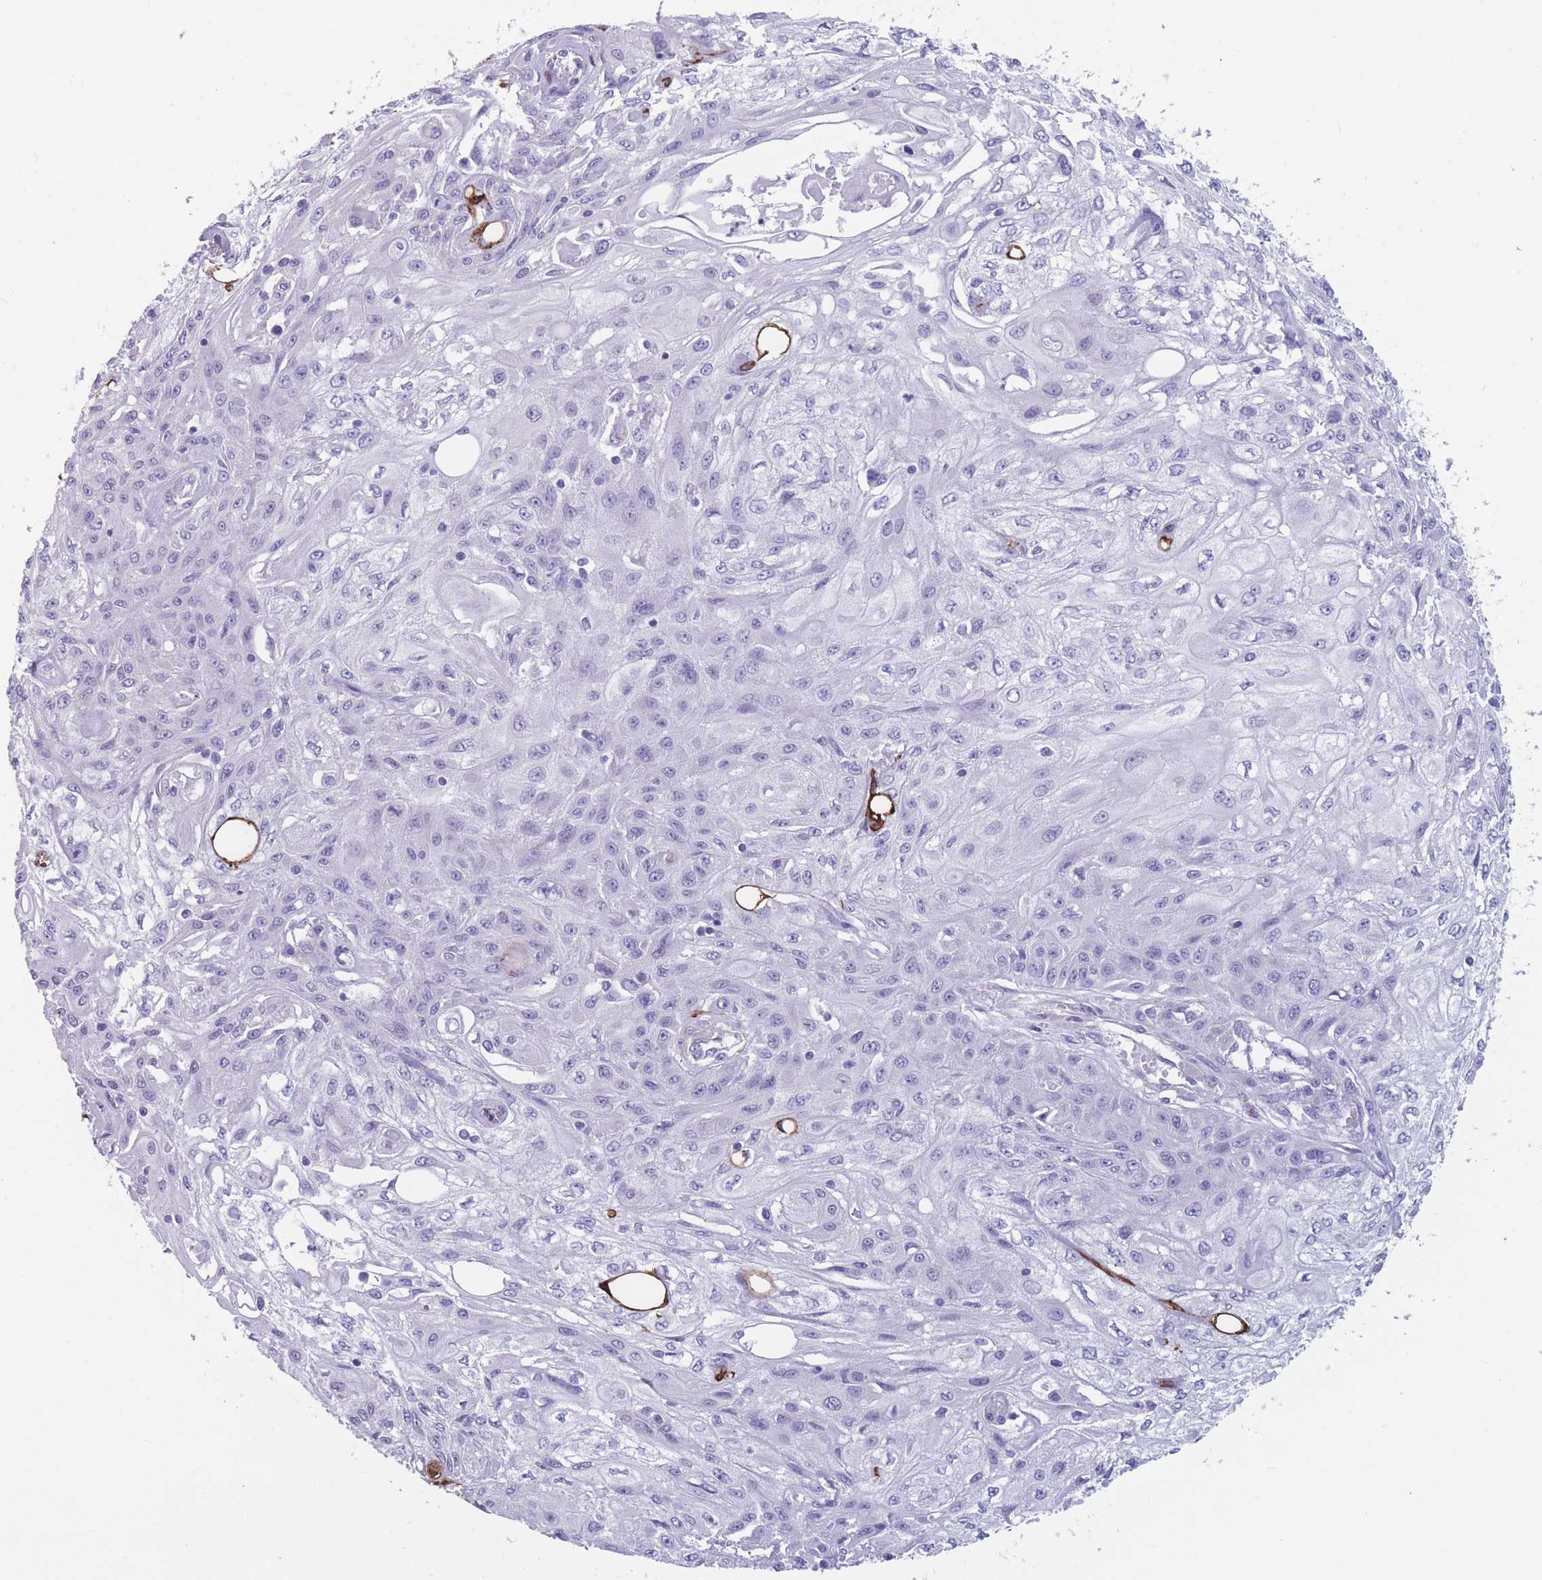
{"staining": {"intensity": "negative", "quantity": "none", "location": "none"}, "tissue": "skin cancer", "cell_type": "Tumor cells", "image_type": "cancer", "snomed": [{"axis": "morphology", "description": "Squamous cell carcinoma, NOS"}, {"axis": "morphology", "description": "Squamous cell carcinoma, metastatic, NOS"}, {"axis": "topography", "description": "Skin"}, {"axis": "topography", "description": "Lymph node"}], "caption": "Immunohistochemistry micrograph of skin cancer stained for a protein (brown), which shows no staining in tumor cells.", "gene": "DPYD", "patient": {"sex": "male", "age": 75}}